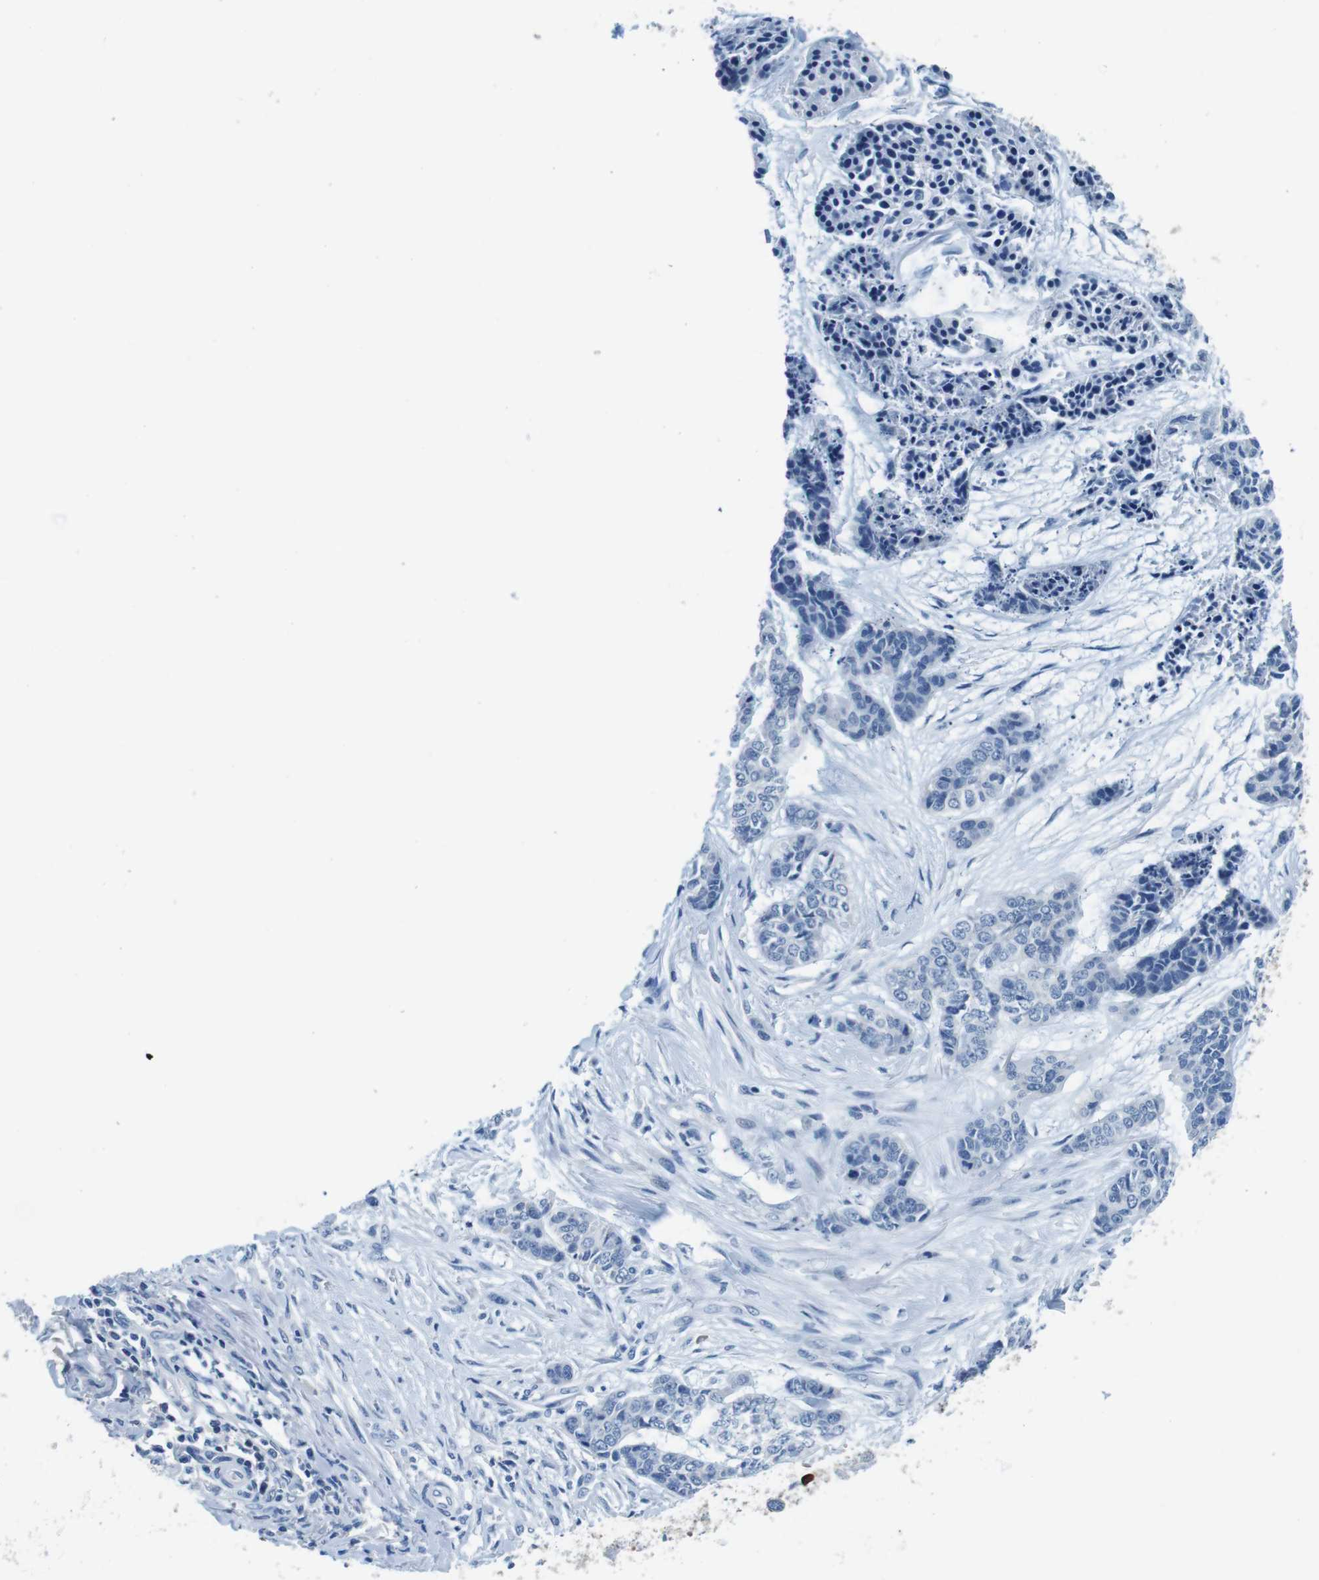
{"staining": {"intensity": "negative", "quantity": "none", "location": "none"}, "tissue": "skin cancer", "cell_type": "Tumor cells", "image_type": "cancer", "snomed": [{"axis": "morphology", "description": "Basal cell carcinoma"}, {"axis": "topography", "description": "Skin"}], "caption": "The photomicrograph reveals no significant staining in tumor cells of basal cell carcinoma (skin). Brightfield microscopy of IHC stained with DAB (brown) and hematoxylin (blue), captured at high magnification.", "gene": "IGHD", "patient": {"sex": "female", "age": 64}}